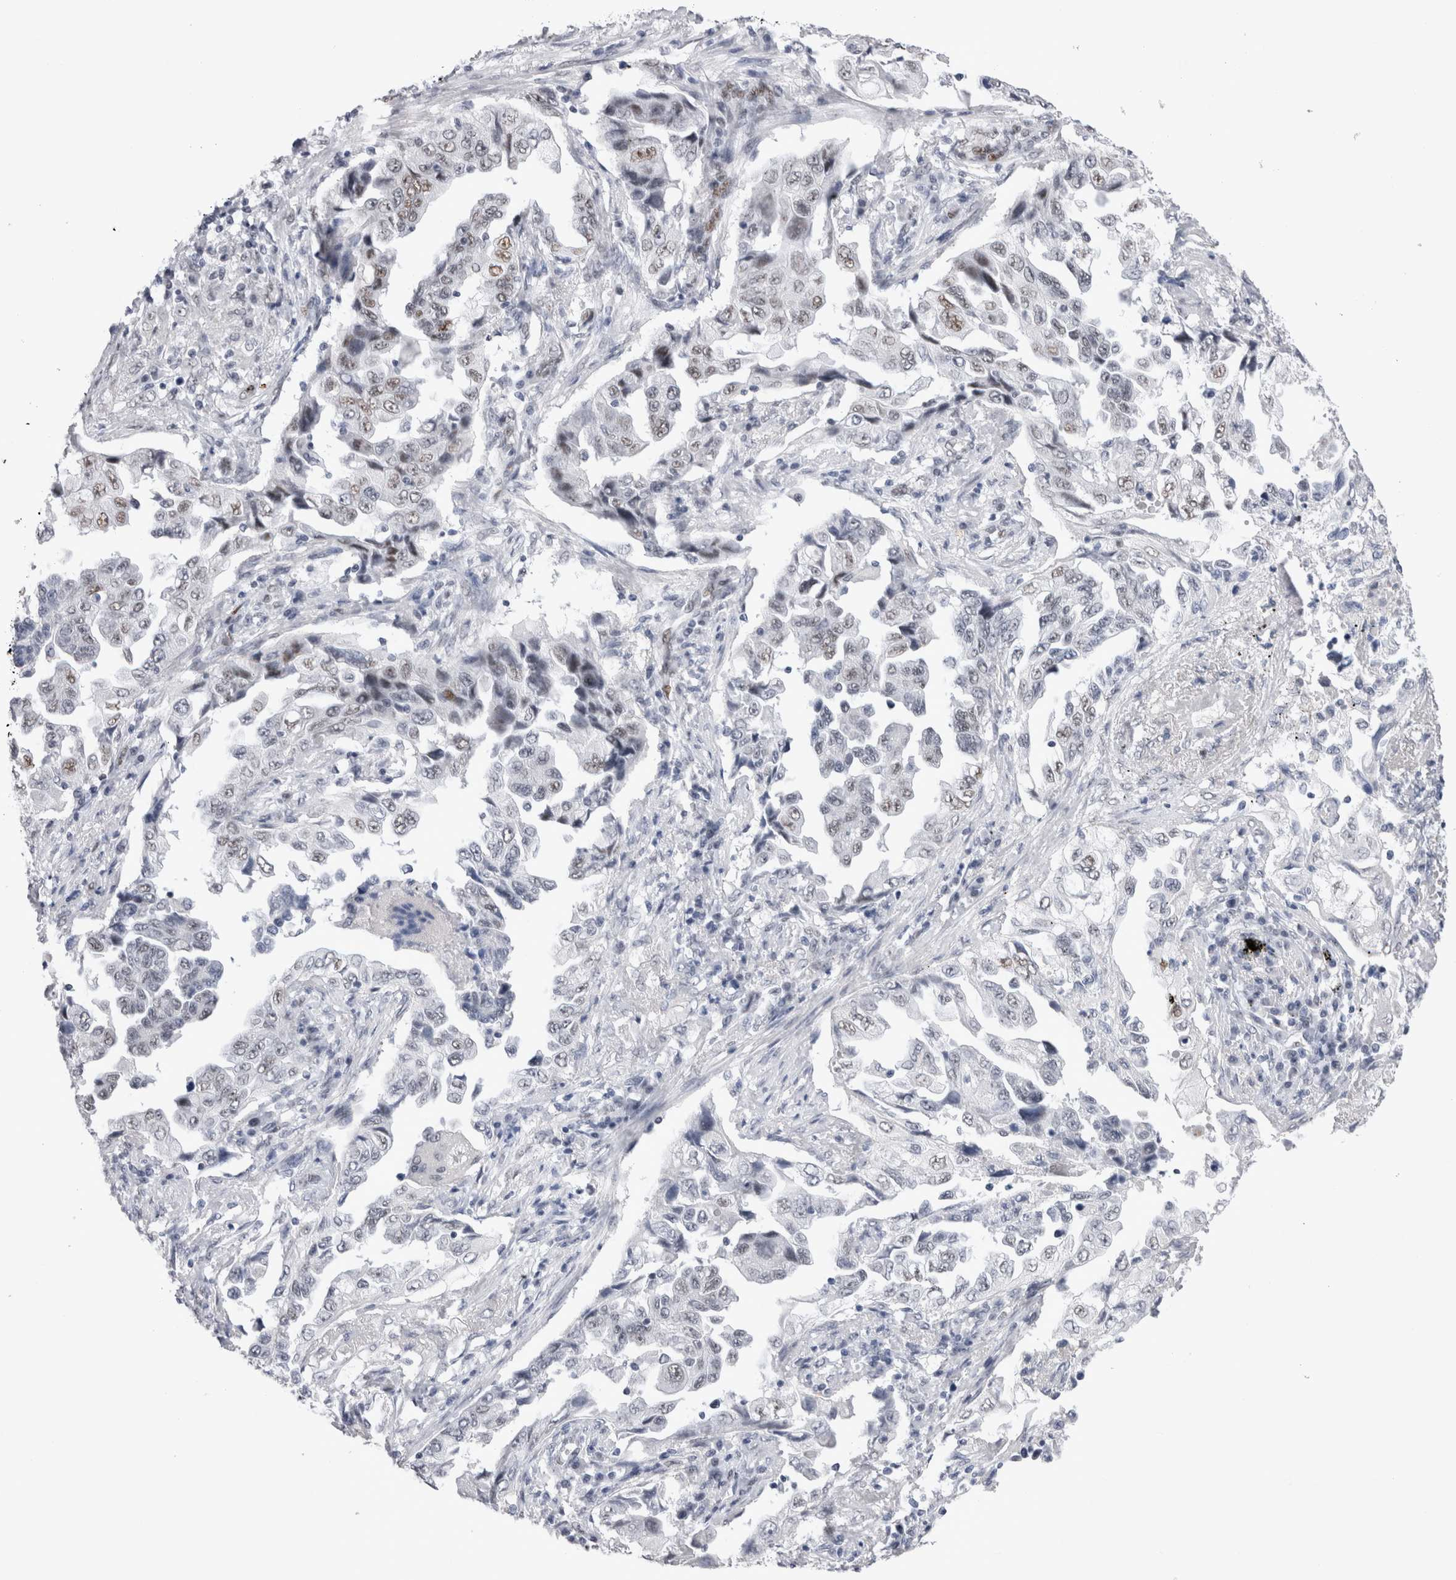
{"staining": {"intensity": "moderate", "quantity": "25%-75%", "location": "nuclear"}, "tissue": "lung cancer", "cell_type": "Tumor cells", "image_type": "cancer", "snomed": [{"axis": "morphology", "description": "Adenocarcinoma, NOS"}, {"axis": "topography", "description": "Lung"}], "caption": "Approximately 25%-75% of tumor cells in lung cancer display moderate nuclear protein expression as visualized by brown immunohistochemical staining.", "gene": "RBM6", "patient": {"sex": "female", "age": 51}}